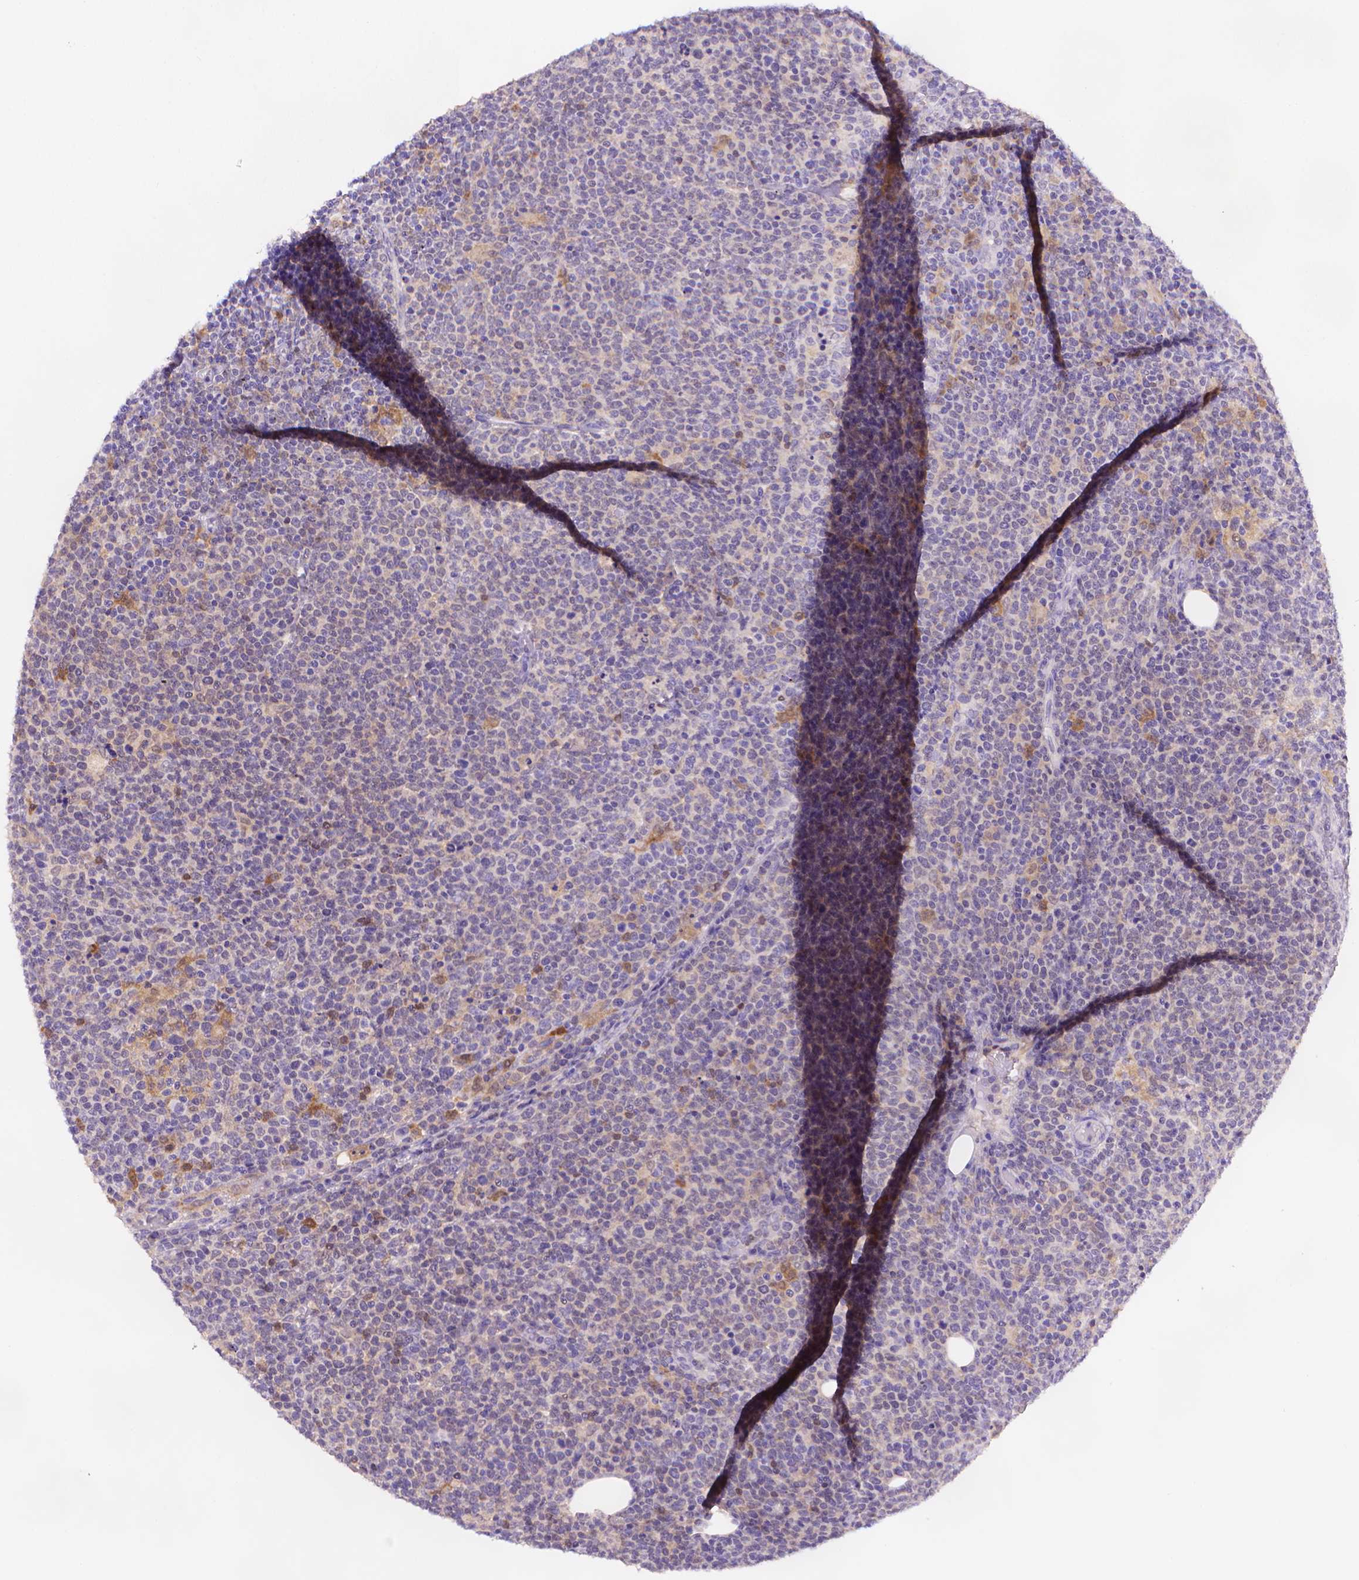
{"staining": {"intensity": "negative", "quantity": "none", "location": "none"}, "tissue": "lymphoma", "cell_type": "Tumor cells", "image_type": "cancer", "snomed": [{"axis": "morphology", "description": "Malignant lymphoma, non-Hodgkin's type, High grade"}, {"axis": "topography", "description": "Lymph node"}], "caption": "Immunohistochemistry (IHC) image of high-grade malignant lymphoma, non-Hodgkin's type stained for a protein (brown), which exhibits no positivity in tumor cells. (DAB (3,3'-diaminobenzidine) IHC with hematoxylin counter stain).", "gene": "FGD2", "patient": {"sex": "male", "age": 61}}